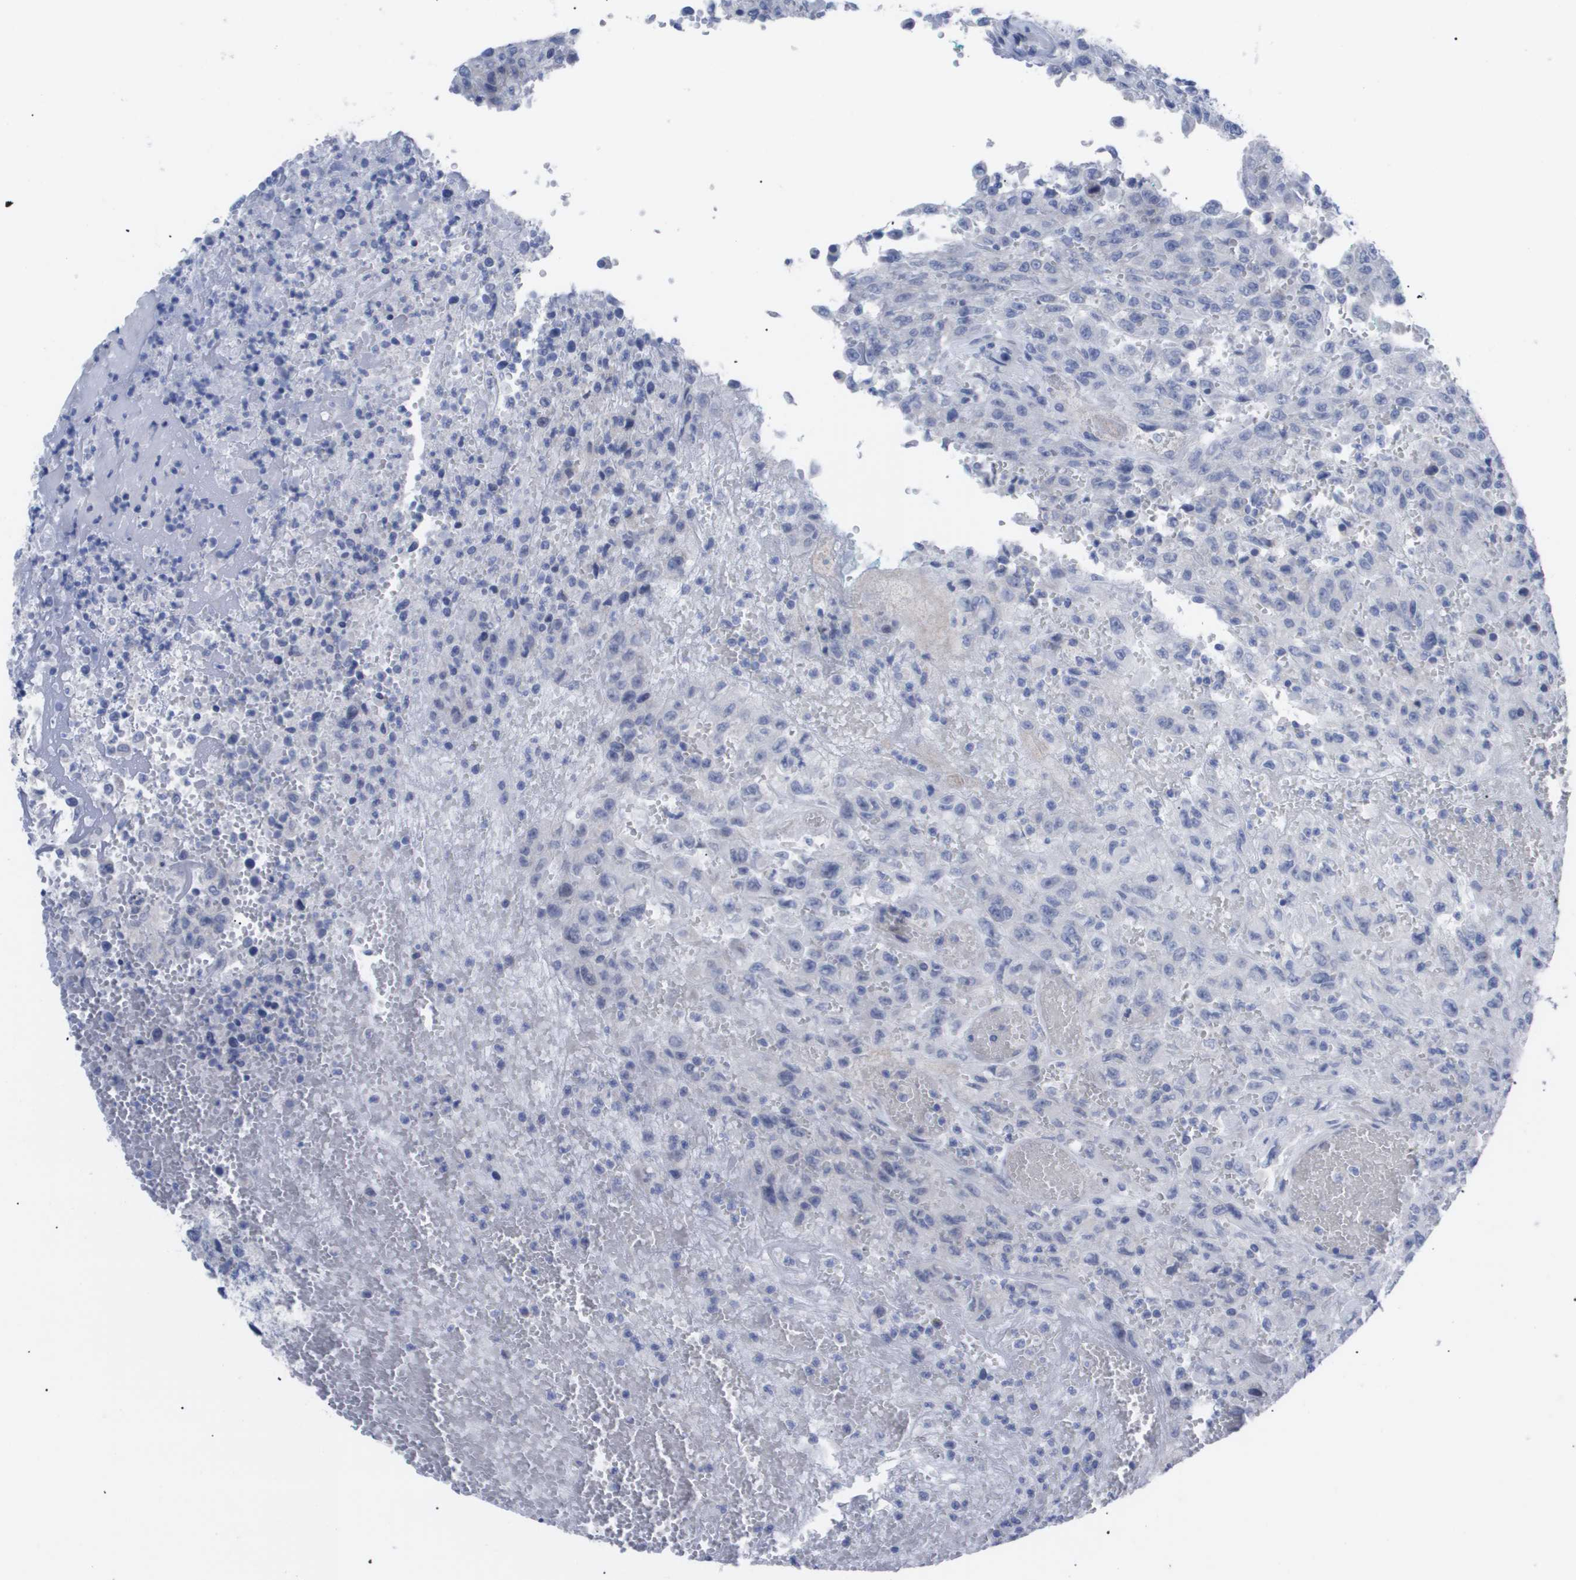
{"staining": {"intensity": "negative", "quantity": "none", "location": "none"}, "tissue": "urothelial cancer", "cell_type": "Tumor cells", "image_type": "cancer", "snomed": [{"axis": "morphology", "description": "Urothelial carcinoma, High grade"}, {"axis": "topography", "description": "Urinary bladder"}], "caption": "Protein analysis of high-grade urothelial carcinoma reveals no significant staining in tumor cells.", "gene": "CAV3", "patient": {"sex": "male", "age": 46}}